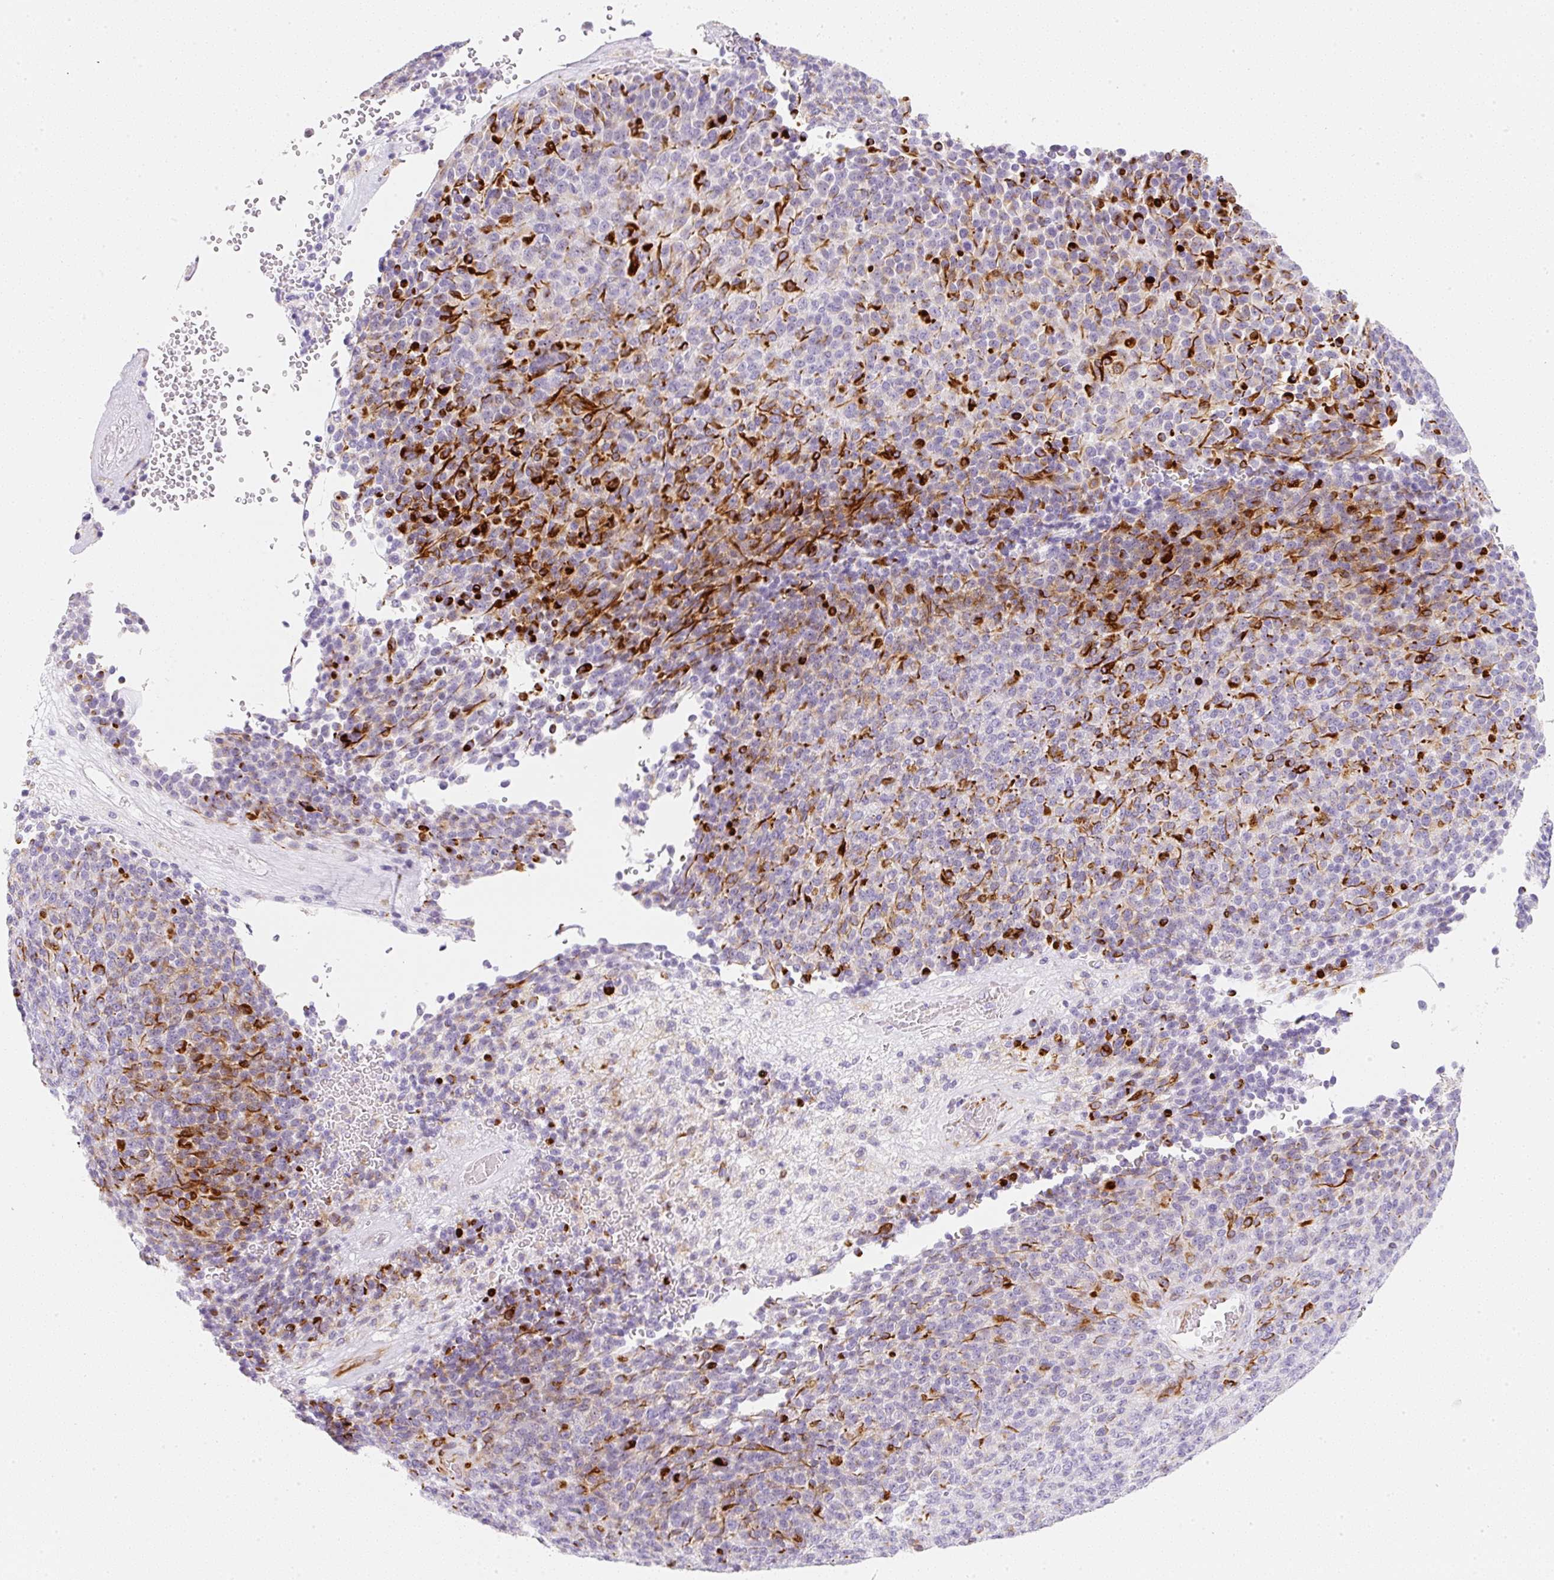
{"staining": {"intensity": "strong", "quantity": "25%-75%", "location": "cytoplasmic/membranous"}, "tissue": "melanoma", "cell_type": "Tumor cells", "image_type": "cancer", "snomed": [{"axis": "morphology", "description": "Malignant melanoma, Metastatic site"}, {"axis": "topography", "description": "Brain"}], "caption": "Melanoma stained for a protein displays strong cytoplasmic/membranous positivity in tumor cells. The staining is performed using DAB brown chromogen to label protein expression. The nuclei are counter-stained blue using hematoxylin.", "gene": "ZNF689", "patient": {"sex": "female", "age": 56}}